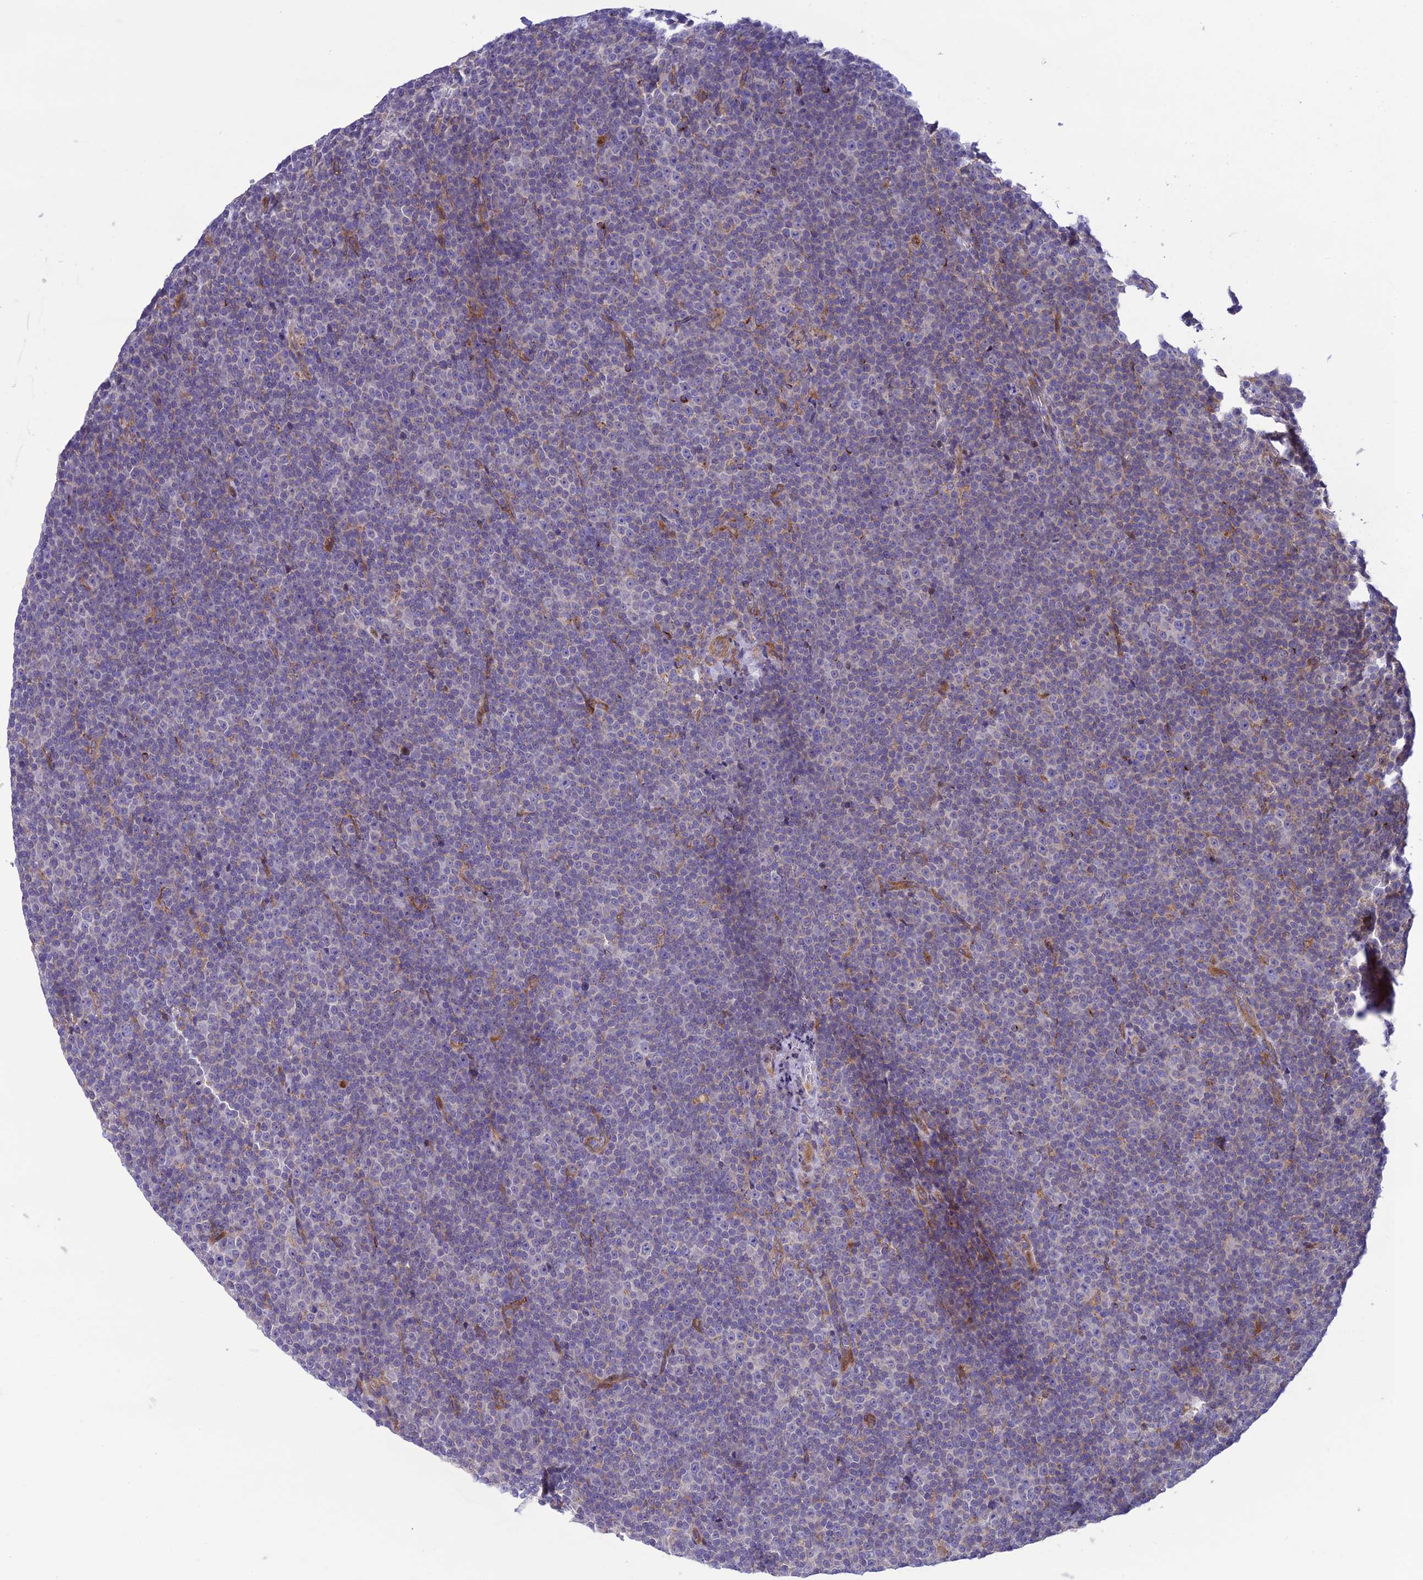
{"staining": {"intensity": "negative", "quantity": "none", "location": "none"}, "tissue": "lymphoma", "cell_type": "Tumor cells", "image_type": "cancer", "snomed": [{"axis": "morphology", "description": "Malignant lymphoma, non-Hodgkin's type, Low grade"}, {"axis": "topography", "description": "Lymph node"}], "caption": "DAB (3,3'-diaminobenzidine) immunohistochemical staining of human malignant lymphoma, non-Hodgkin's type (low-grade) displays no significant staining in tumor cells.", "gene": "JMY", "patient": {"sex": "female", "age": 67}}